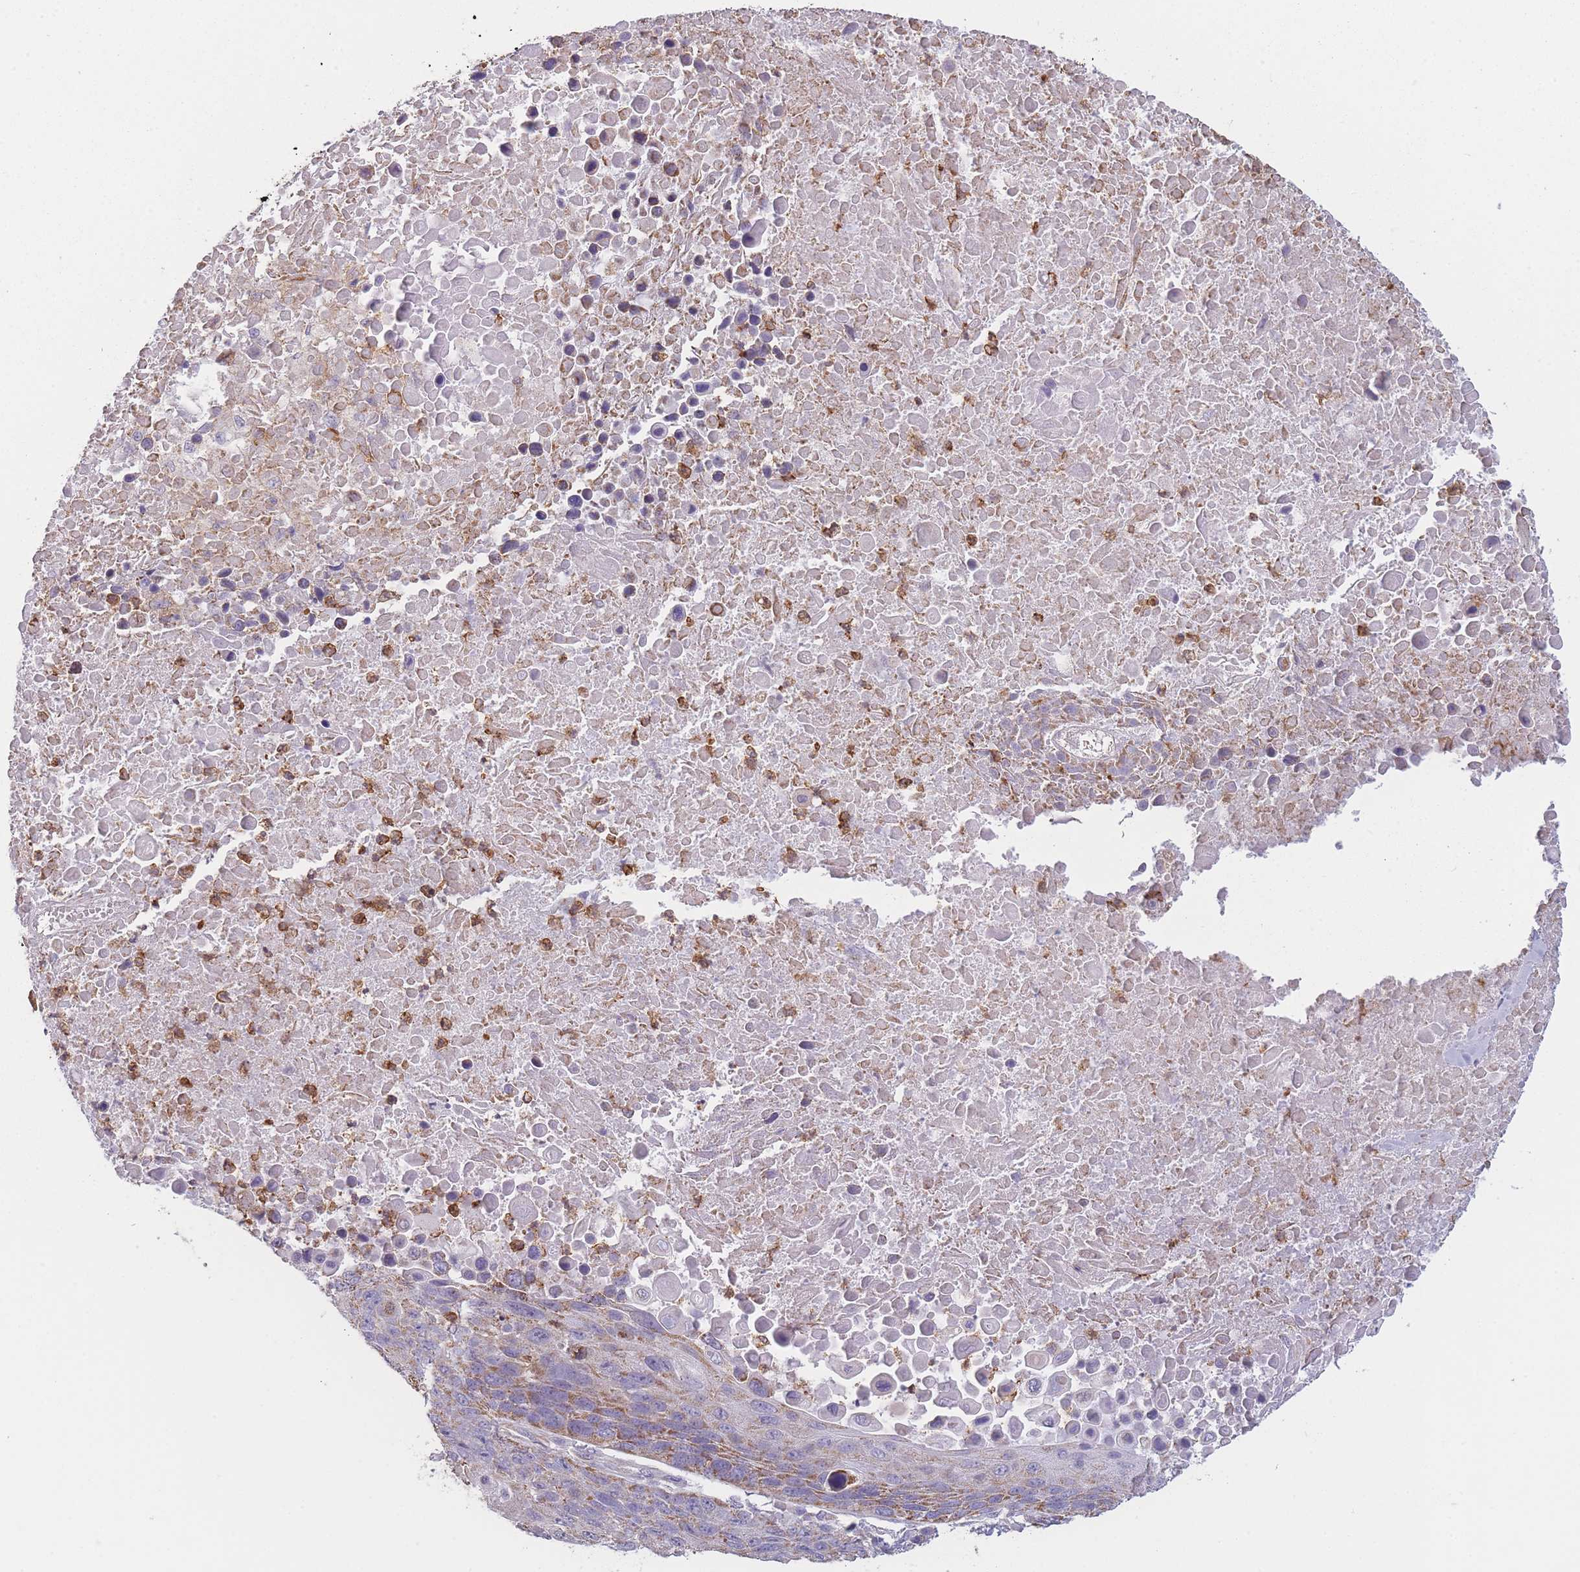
{"staining": {"intensity": "moderate", "quantity": "<25%", "location": "cytoplasmic/membranous"}, "tissue": "lung cancer", "cell_type": "Tumor cells", "image_type": "cancer", "snomed": [{"axis": "morphology", "description": "Normal tissue, NOS"}, {"axis": "morphology", "description": "Squamous cell carcinoma, NOS"}, {"axis": "topography", "description": "Lymph node"}, {"axis": "topography", "description": "Lung"}], "caption": "Lung cancer (squamous cell carcinoma) stained with DAB (3,3'-diaminobenzidine) immunohistochemistry reveals low levels of moderate cytoplasmic/membranous expression in approximately <25% of tumor cells.", "gene": "PRAM1", "patient": {"sex": "male", "age": 66}}